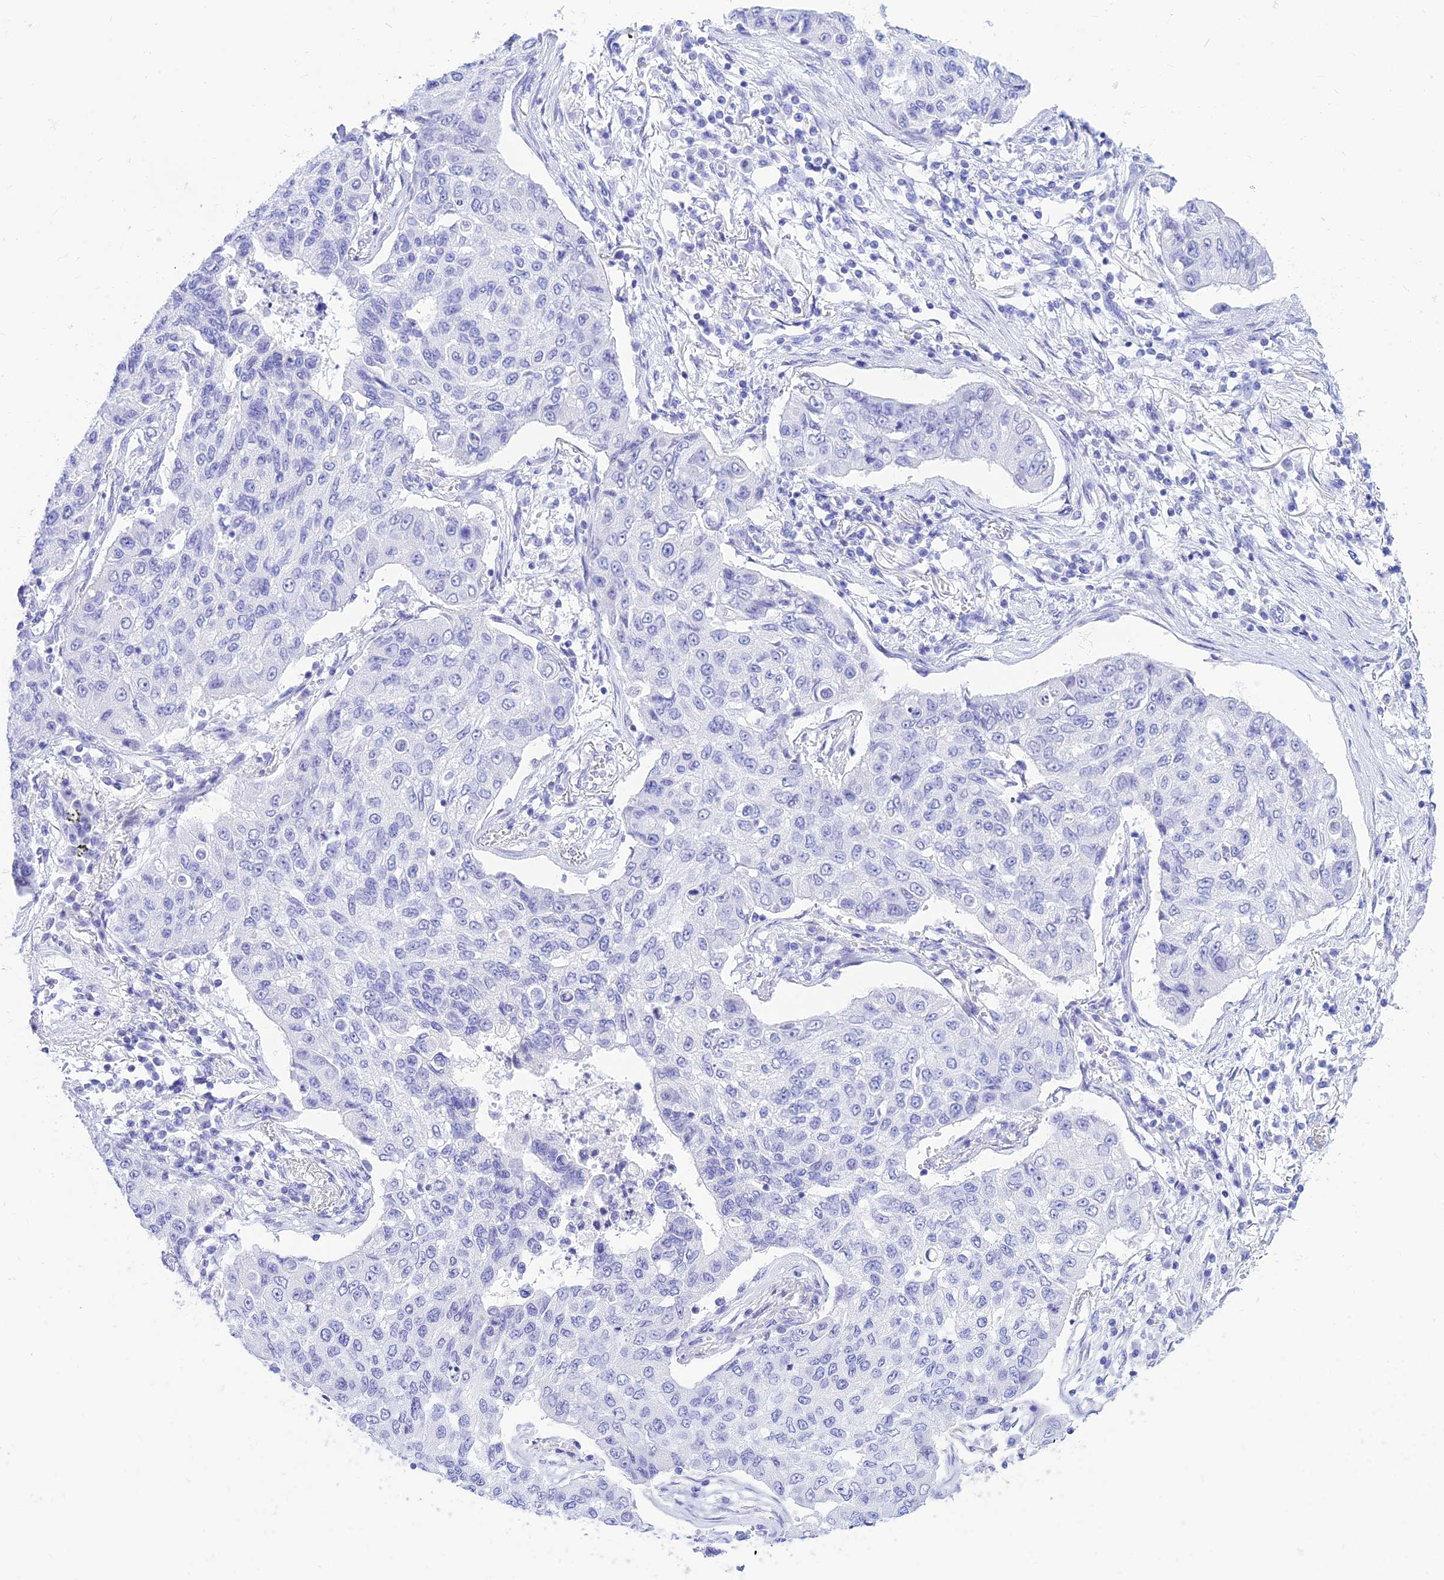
{"staining": {"intensity": "negative", "quantity": "none", "location": "none"}, "tissue": "lung cancer", "cell_type": "Tumor cells", "image_type": "cancer", "snomed": [{"axis": "morphology", "description": "Squamous cell carcinoma, NOS"}, {"axis": "topography", "description": "Lung"}], "caption": "Human lung squamous cell carcinoma stained for a protein using immunohistochemistry (IHC) demonstrates no expression in tumor cells.", "gene": "PRNP", "patient": {"sex": "male", "age": 74}}